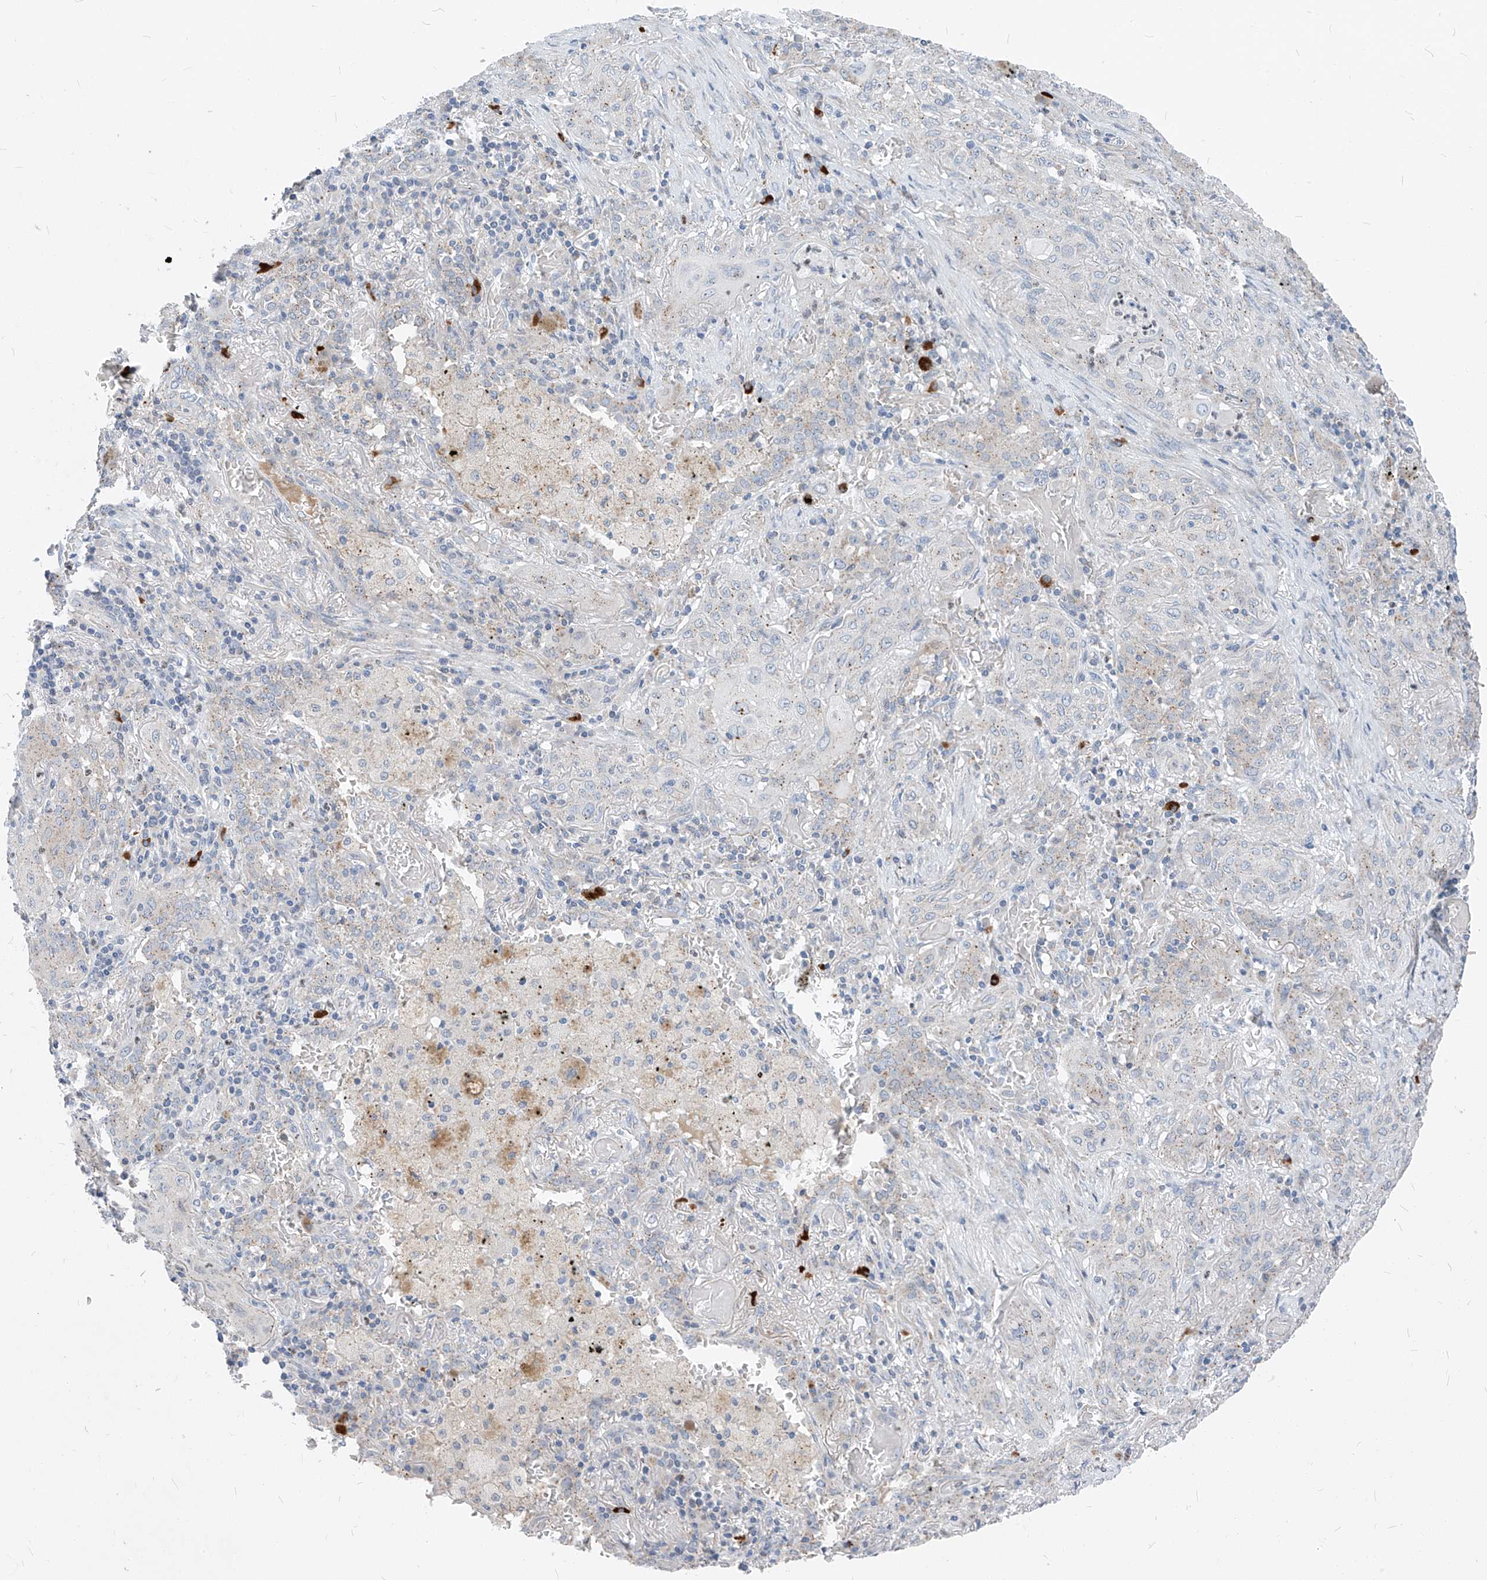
{"staining": {"intensity": "negative", "quantity": "none", "location": "none"}, "tissue": "lung cancer", "cell_type": "Tumor cells", "image_type": "cancer", "snomed": [{"axis": "morphology", "description": "Squamous cell carcinoma, NOS"}, {"axis": "topography", "description": "Lung"}], "caption": "Immunohistochemistry (IHC) image of neoplastic tissue: lung cancer stained with DAB (3,3'-diaminobenzidine) displays no significant protein staining in tumor cells.", "gene": "CHMP2B", "patient": {"sex": "female", "age": 47}}